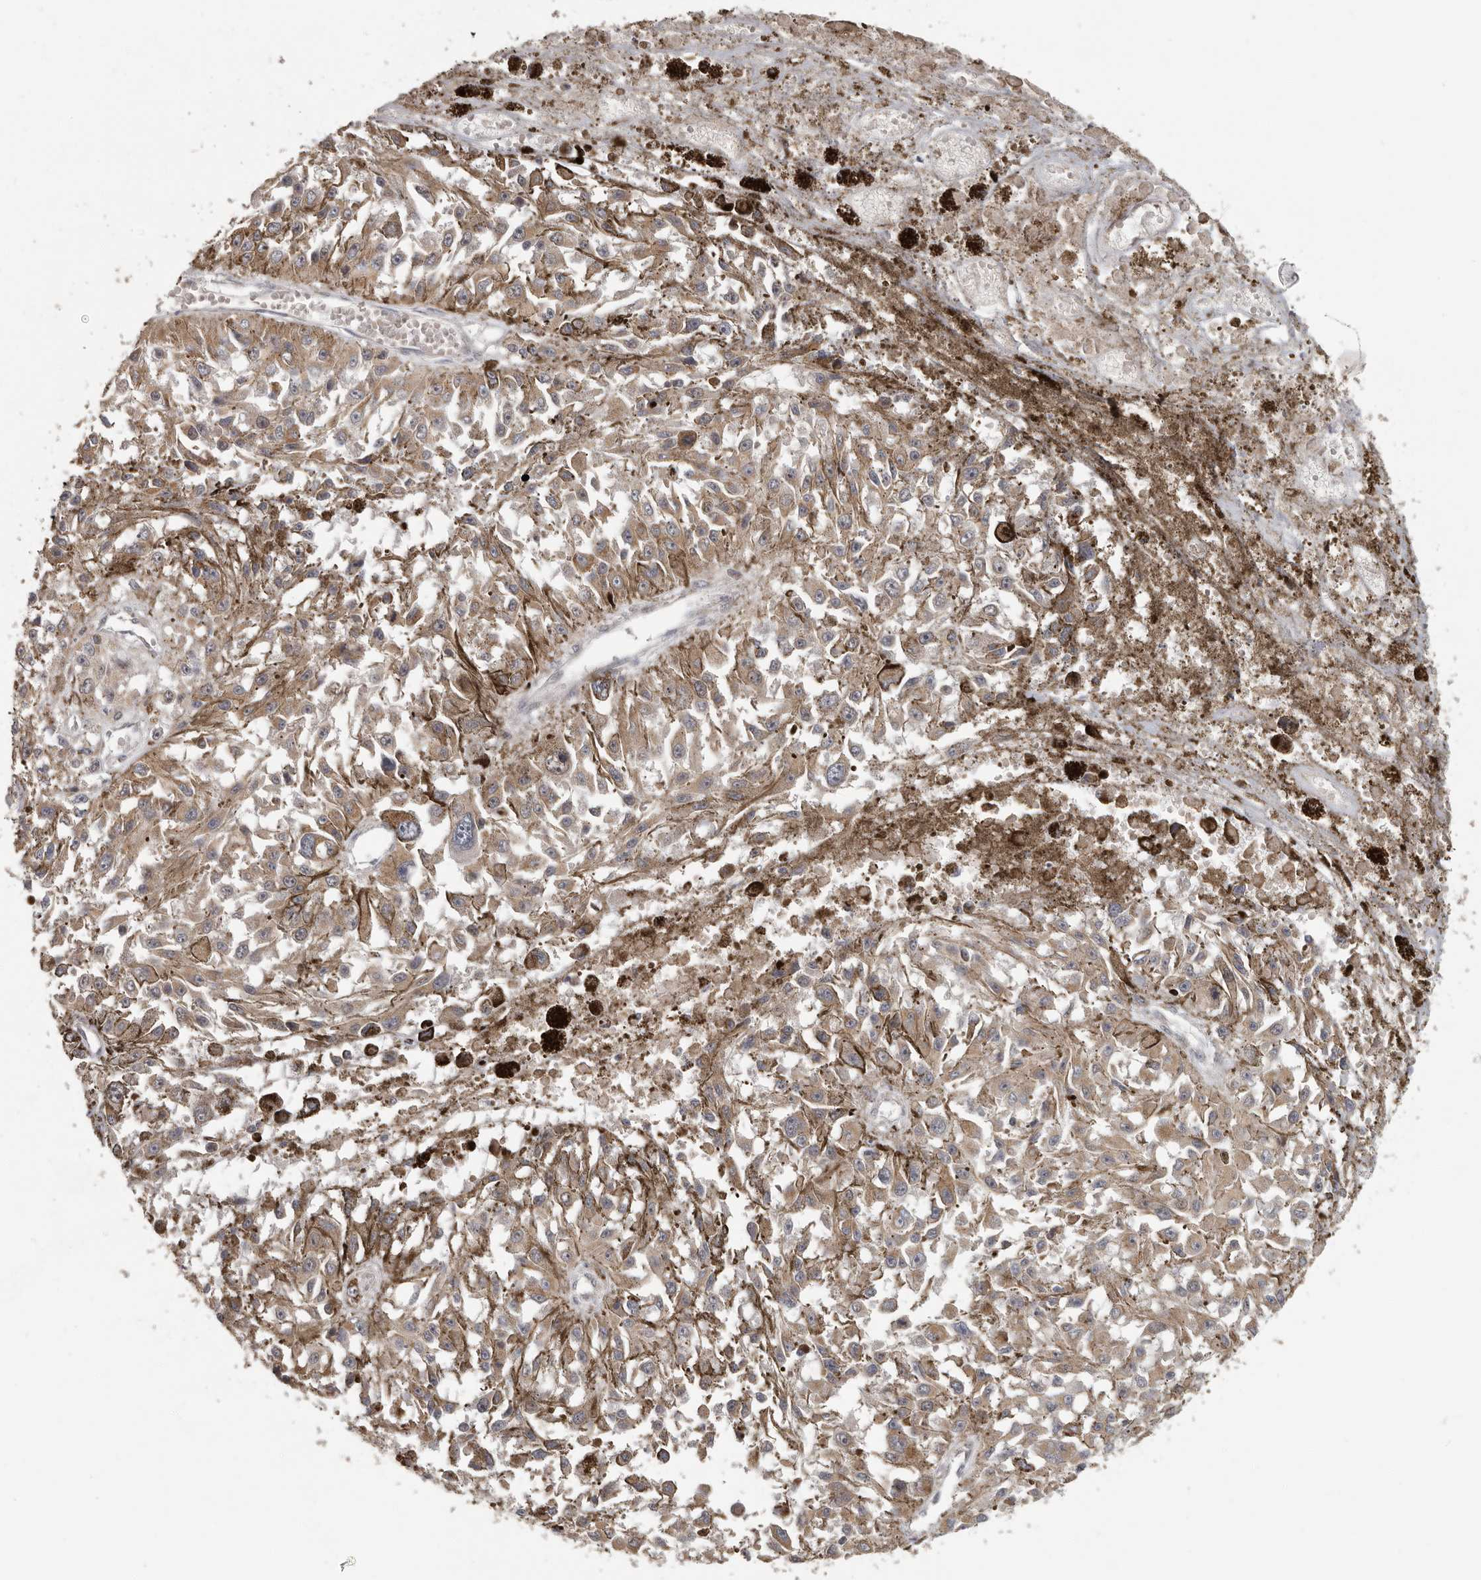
{"staining": {"intensity": "weak", "quantity": ">75%", "location": "cytoplasmic/membranous"}, "tissue": "melanoma", "cell_type": "Tumor cells", "image_type": "cancer", "snomed": [{"axis": "morphology", "description": "Malignant melanoma, Metastatic site"}, {"axis": "topography", "description": "Lymph node"}], "caption": "Protein staining by immunohistochemistry (IHC) shows weak cytoplasmic/membranous staining in about >75% of tumor cells in malignant melanoma (metastatic site).", "gene": "UNK", "patient": {"sex": "male", "age": 59}}